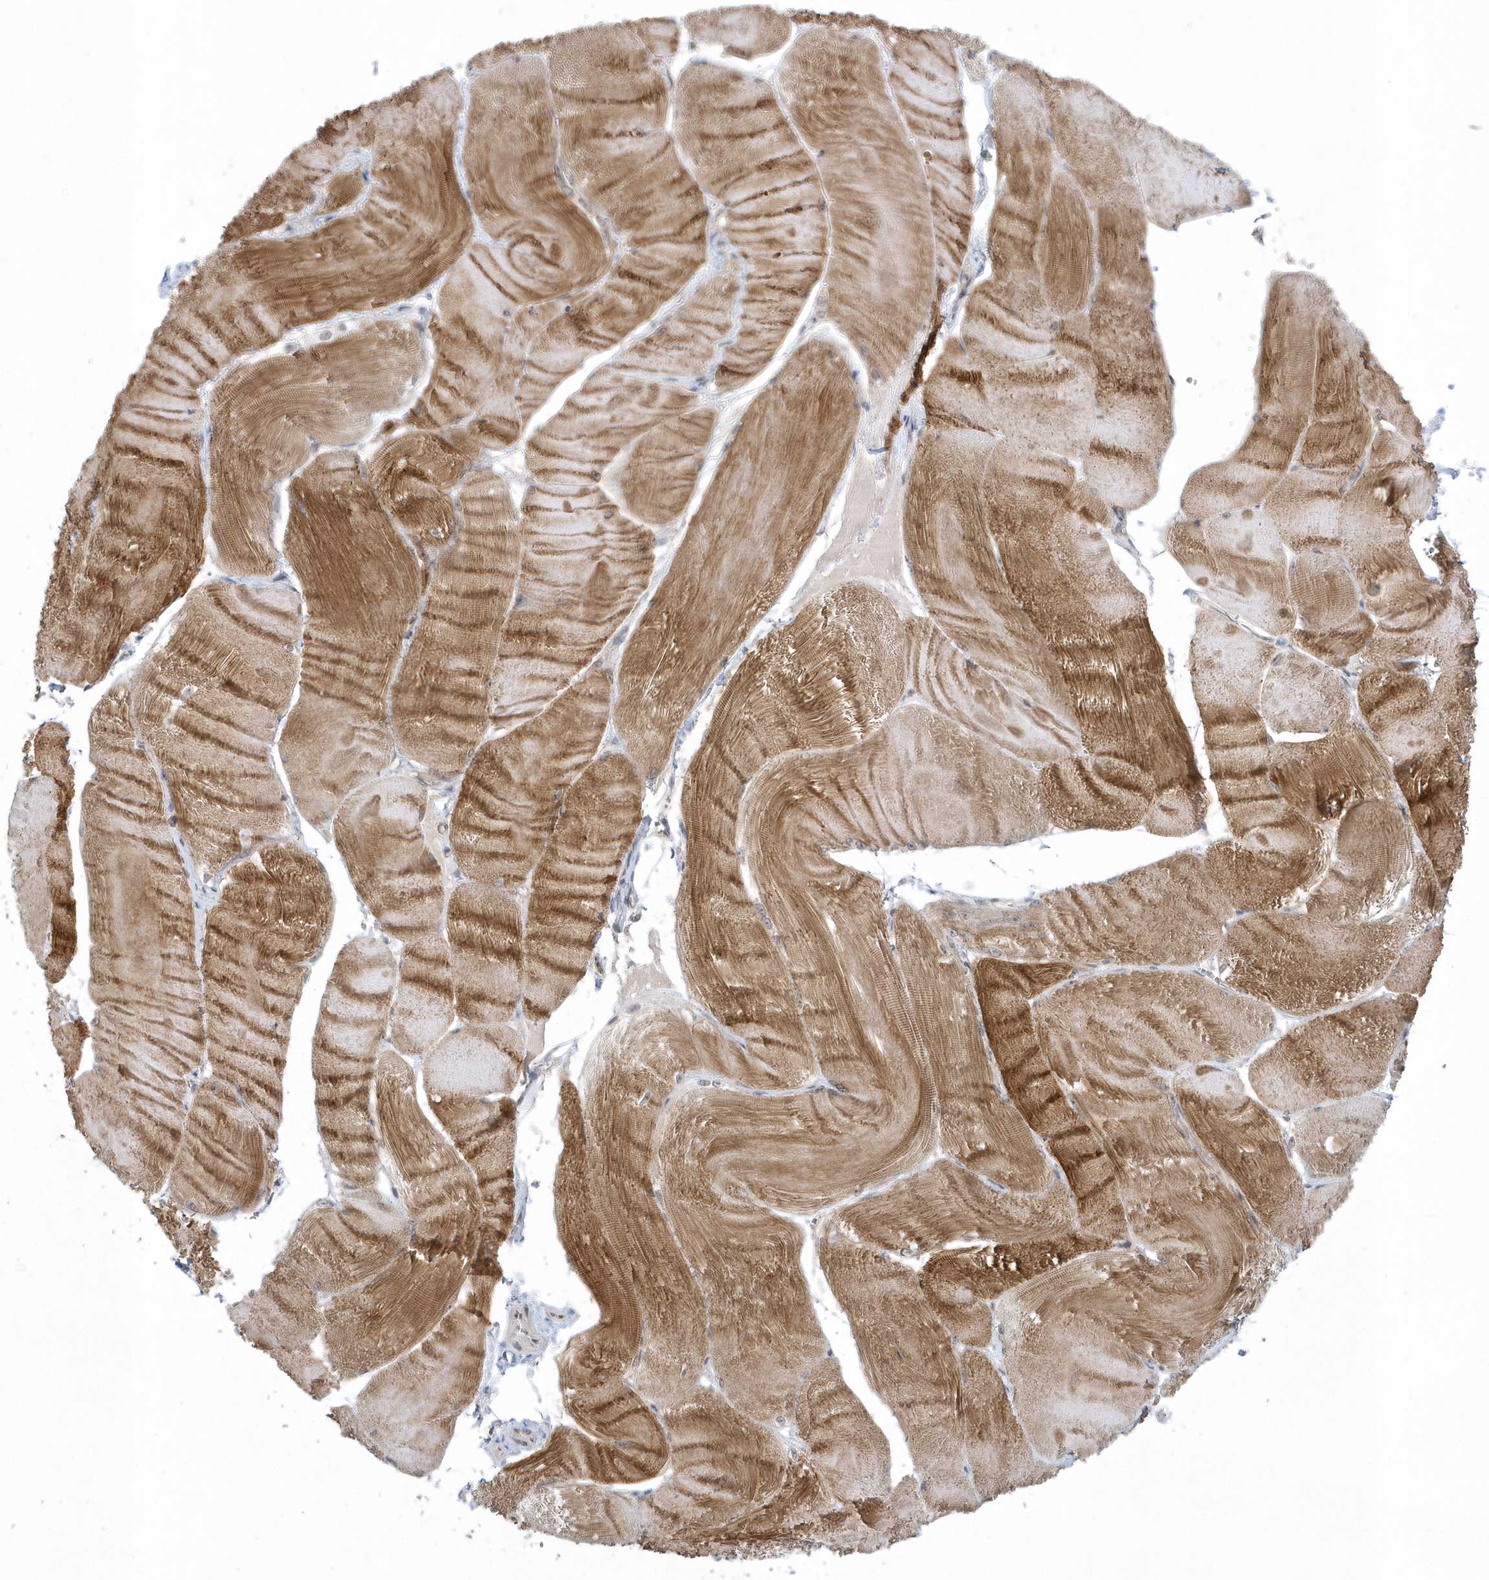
{"staining": {"intensity": "moderate", "quantity": ">75%", "location": "cytoplasmic/membranous"}, "tissue": "skeletal muscle", "cell_type": "Myocytes", "image_type": "normal", "snomed": [{"axis": "morphology", "description": "Normal tissue, NOS"}, {"axis": "morphology", "description": "Basal cell carcinoma"}, {"axis": "topography", "description": "Skeletal muscle"}], "caption": "IHC histopathology image of benign skeletal muscle: human skeletal muscle stained using IHC shows medium levels of moderate protein expression localized specifically in the cytoplasmic/membranous of myocytes, appearing as a cytoplasmic/membranous brown color.", "gene": "ZC3H12D", "patient": {"sex": "female", "age": 64}}